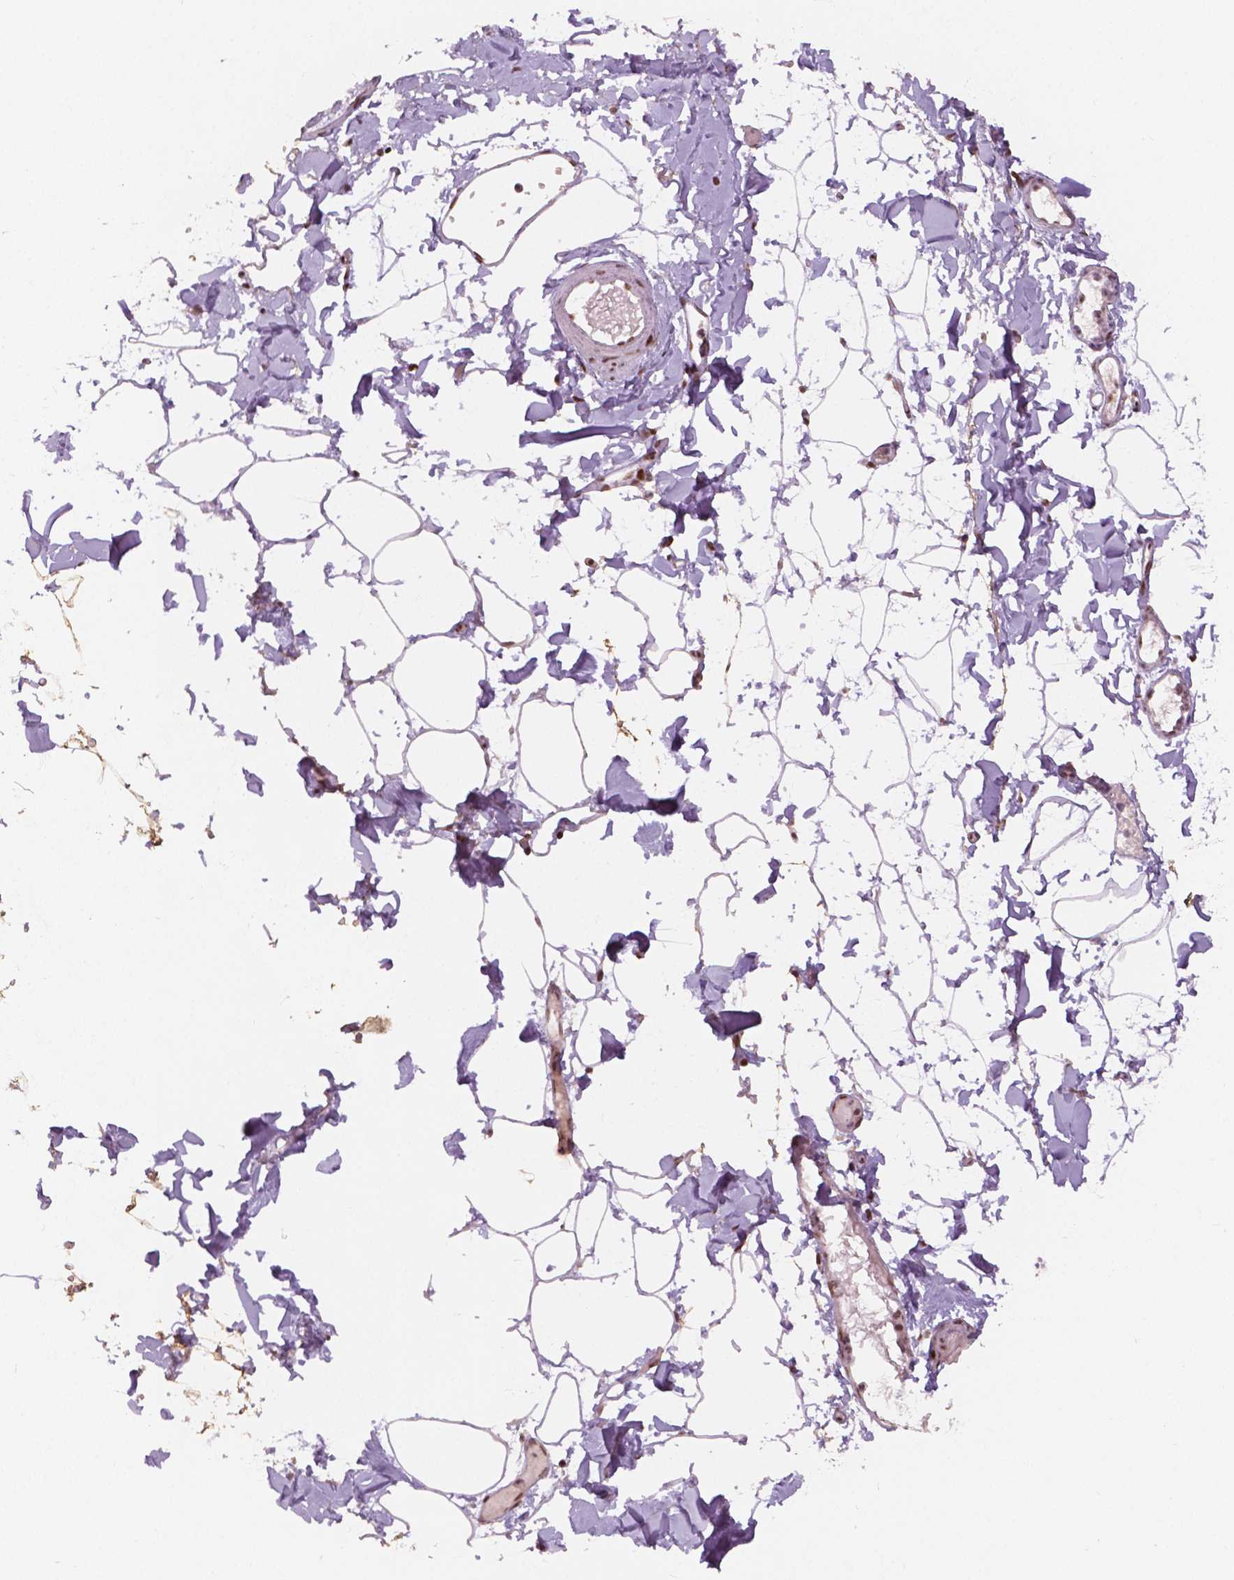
{"staining": {"intensity": "negative", "quantity": "none", "location": "none"}, "tissue": "adipose tissue", "cell_type": "Adipocytes", "image_type": "normal", "snomed": [{"axis": "morphology", "description": "Normal tissue, NOS"}, {"axis": "topography", "description": "Gallbladder"}, {"axis": "topography", "description": "Peripheral nerve tissue"}], "caption": "Immunohistochemistry (IHC) image of benign adipose tissue: human adipose tissue stained with DAB (3,3'-diaminobenzidine) exhibits no significant protein positivity in adipocytes.", "gene": "BRD4", "patient": {"sex": "female", "age": 45}}